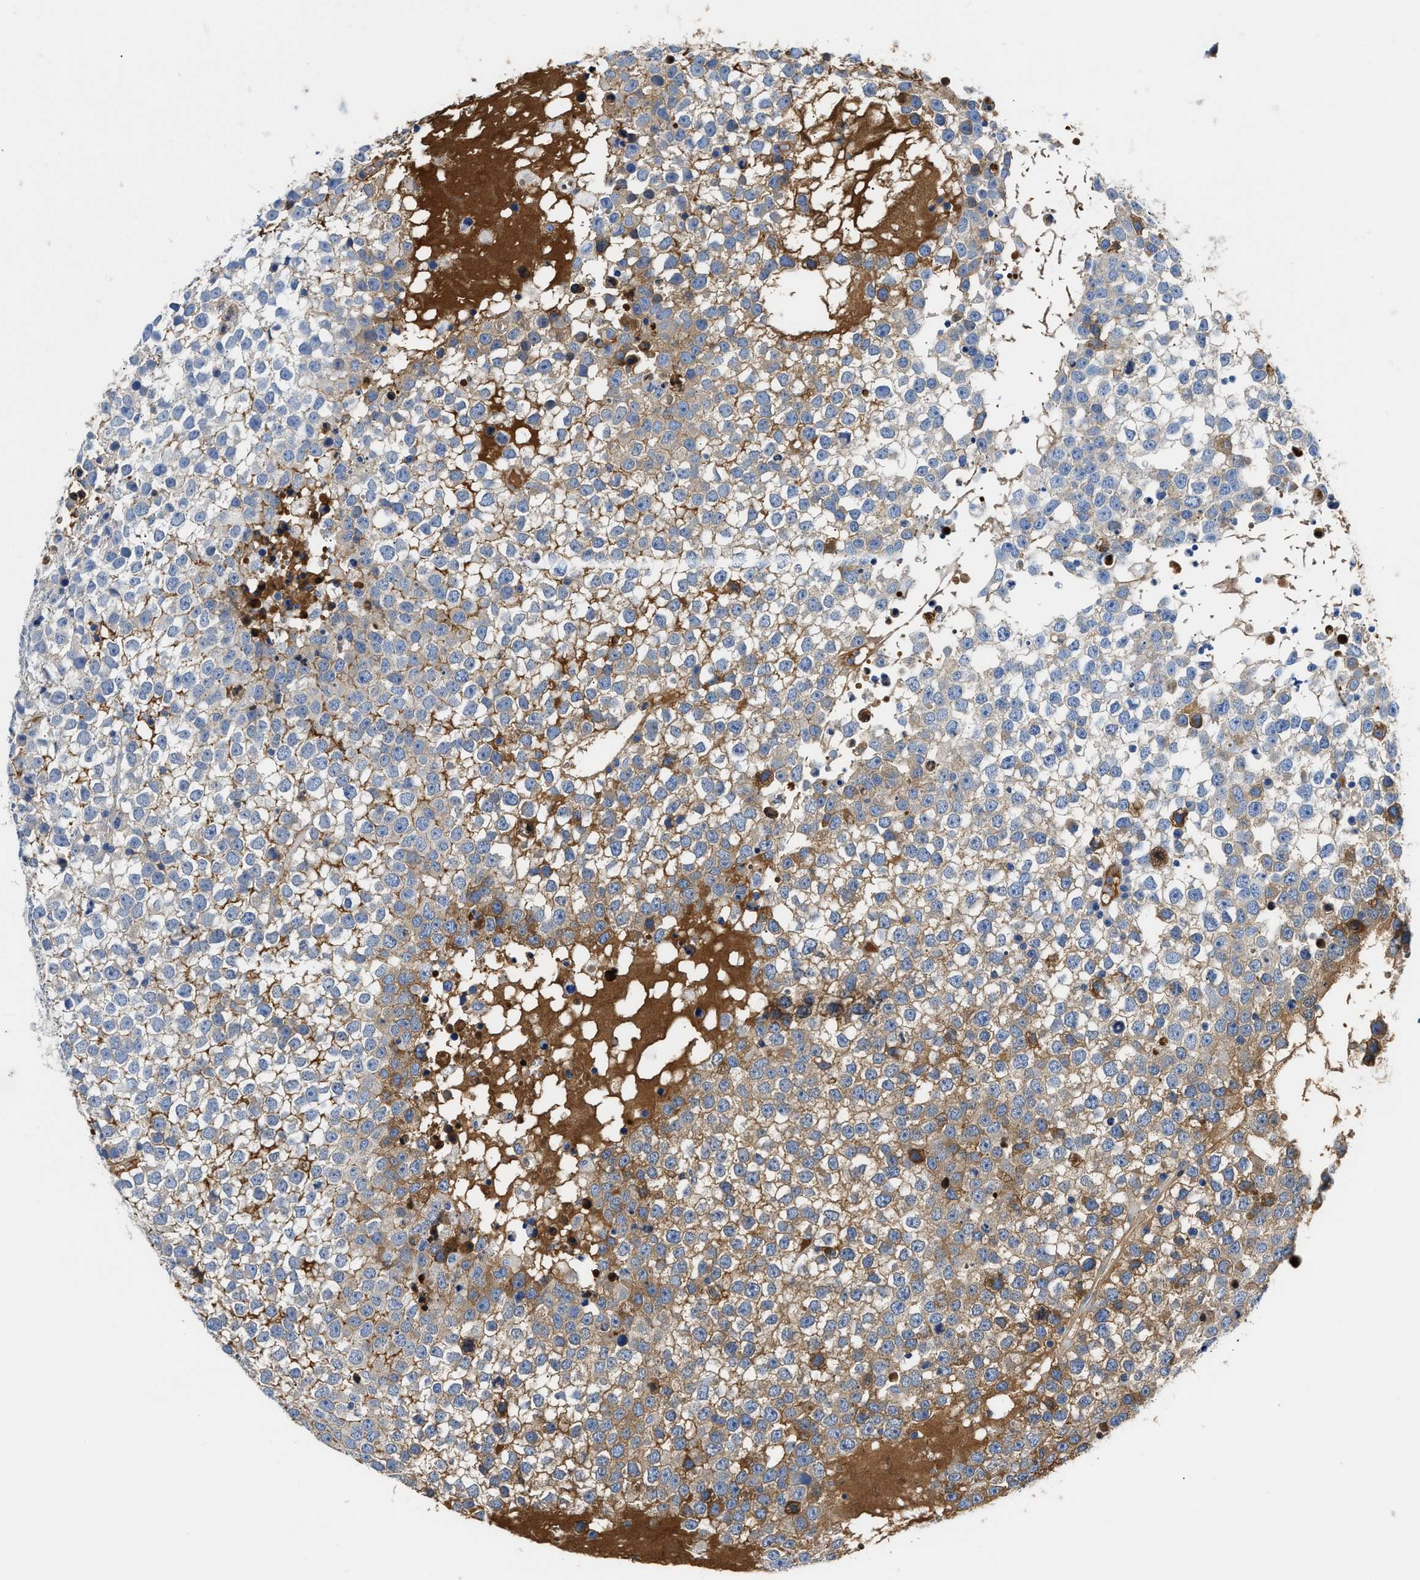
{"staining": {"intensity": "moderate", "quantity": ">75%", "location": "cytoplasmic/membranous"}, "tissue": "testis cancer", "cell_type": "Tumor cells", "image_type": "cancer", "snomed": [{"axis": "morphology", "description": "Seminoma, NOS"}, {"axis": "topography", "description": "Testis"}], "caption": "Immunohistochemical staining of human testis cancer displays medium levels of moderate cytoplasmic/membranous staining in about >75% of tumor cells.", "gene": "GC", "patient": {"sex": "male", "age": 65}}